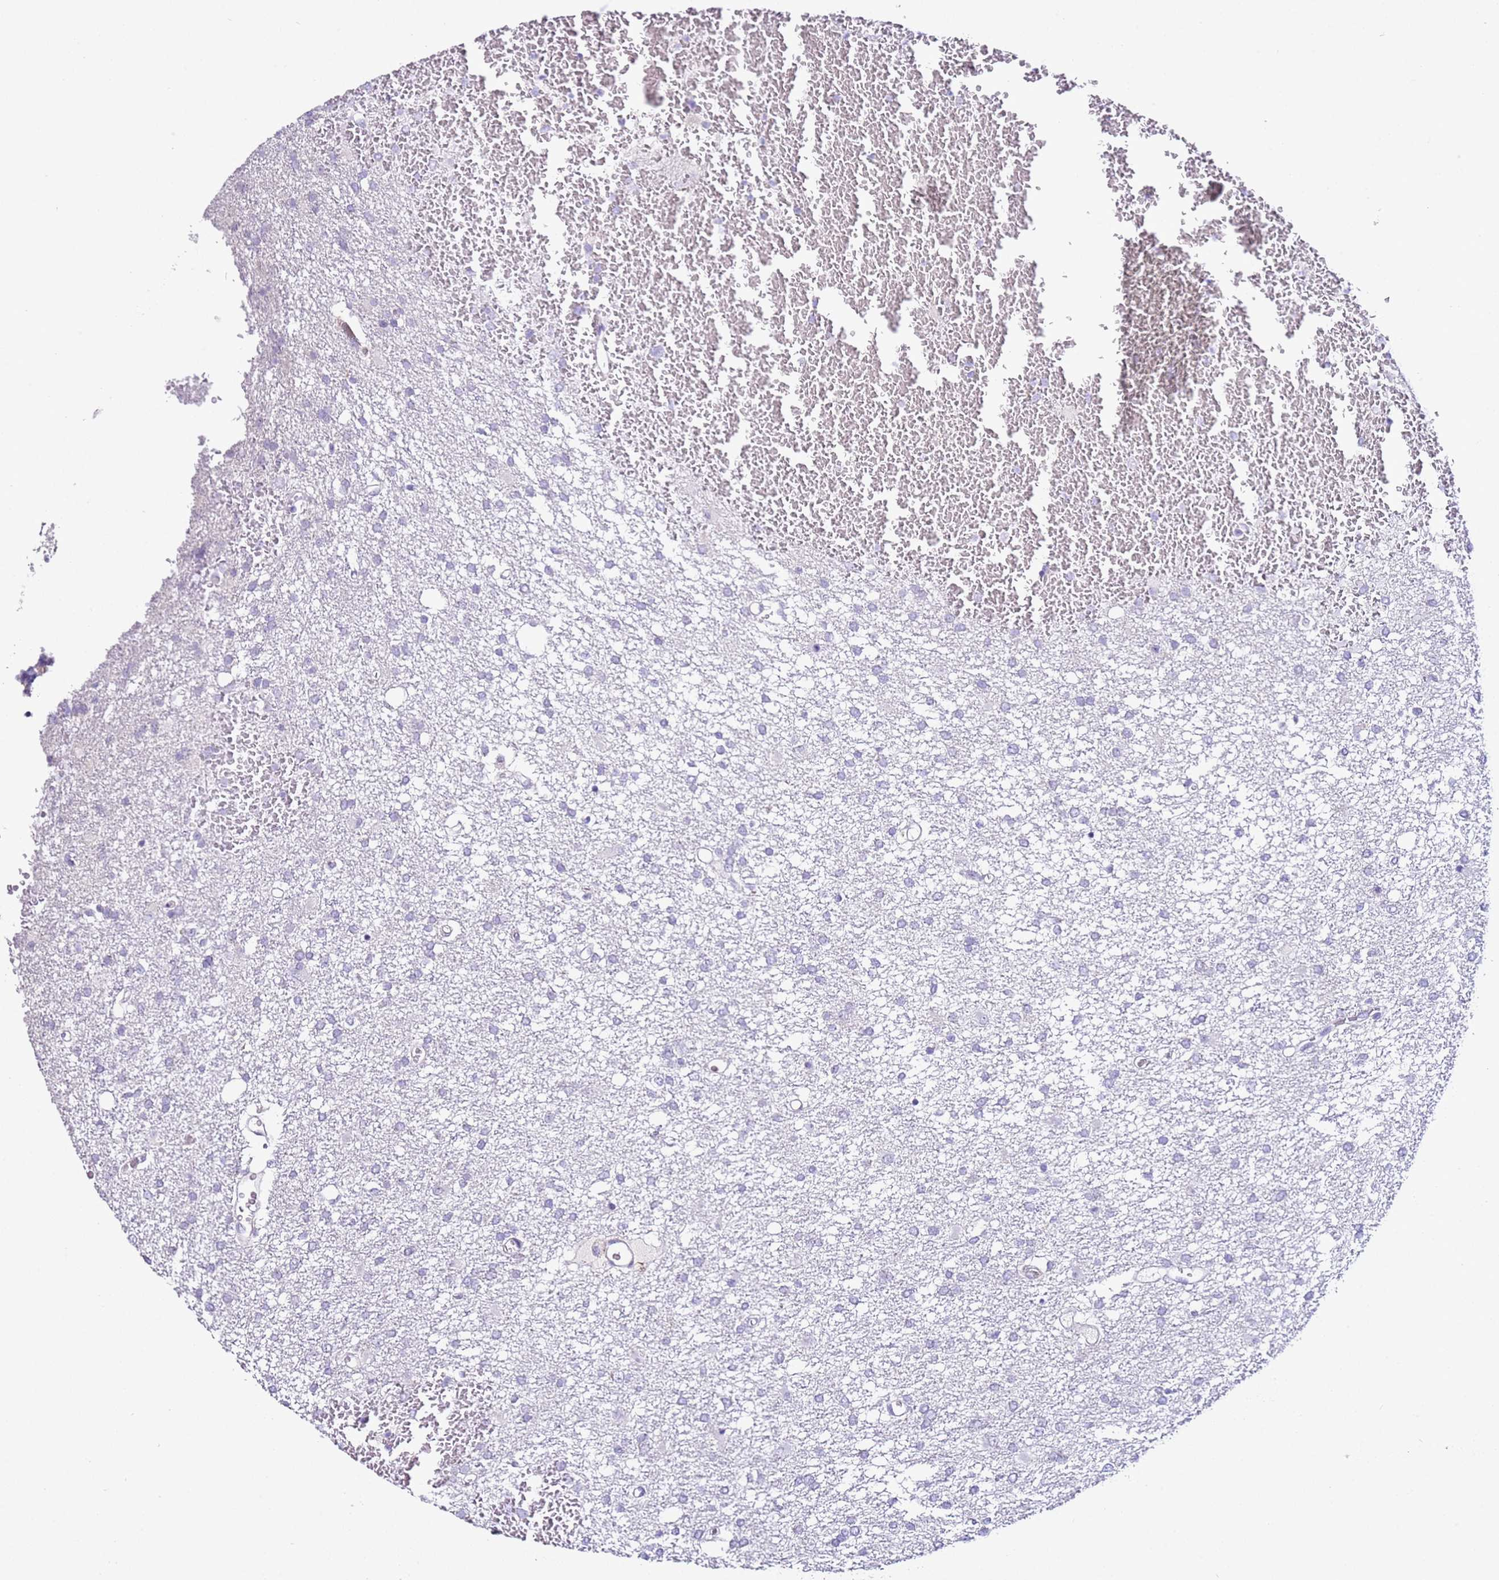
{"staining": {"intensity": "negative", "quantity": "none", "location": "none"}, "tissue": "glioma", "cell_type": "Tumor cells", "image_type": "cancer", "snomed": [{"axis": "morphology", "description": "Glioma, malignant, High grade"}, {"axis": "topography", "description": "Brain"}], "caption": "Human malignant glioma (high-grade) stained for a protein using IHC demonstrates no positivity in tumor cells.", "gene": "HGD", "patient": {"sex": "female", "age": 74}}